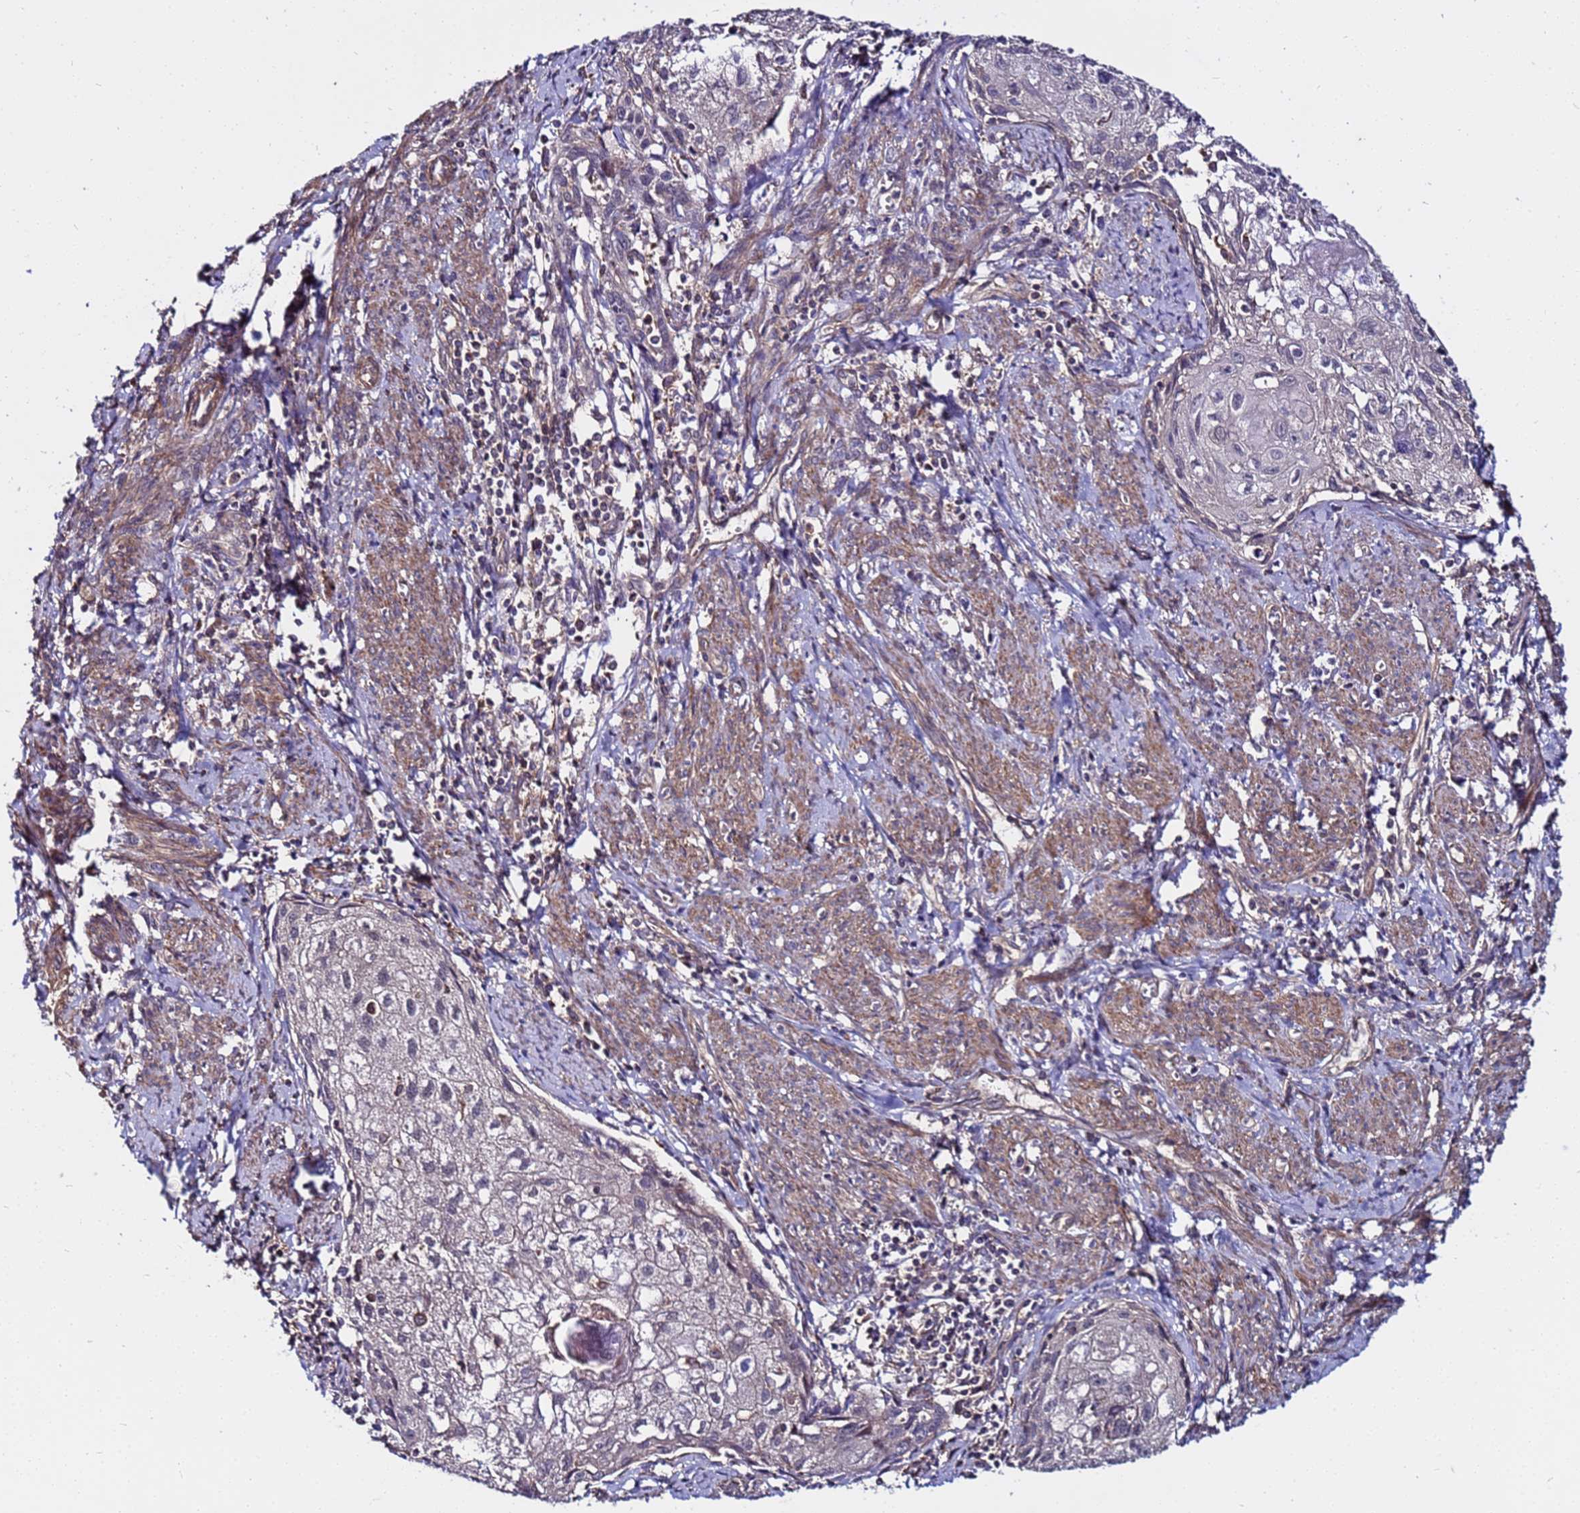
{"staining": {"intensity": "negative", "quantity": "none", "location": "none"}, "tissue": "cervical cancer", "cell_type": "Tumor cells", "image_type": "cancer", "snomed": [{"axis": "morphology", "description": "Squamous cell carcinoma, NOS"}, {"axis": "topography", "description": "Cervix"}], "caption": "Immunohistochemical staining of cervical cancer demonstrates no significant expression in tumor cells. (Stains: DAB immunohistochemistry with hematoxylin counter stain, Microscopy: brightfield microscopy at high magnification).", "gene": "STK38", "patient": {"sex": "female", "age": 67}}